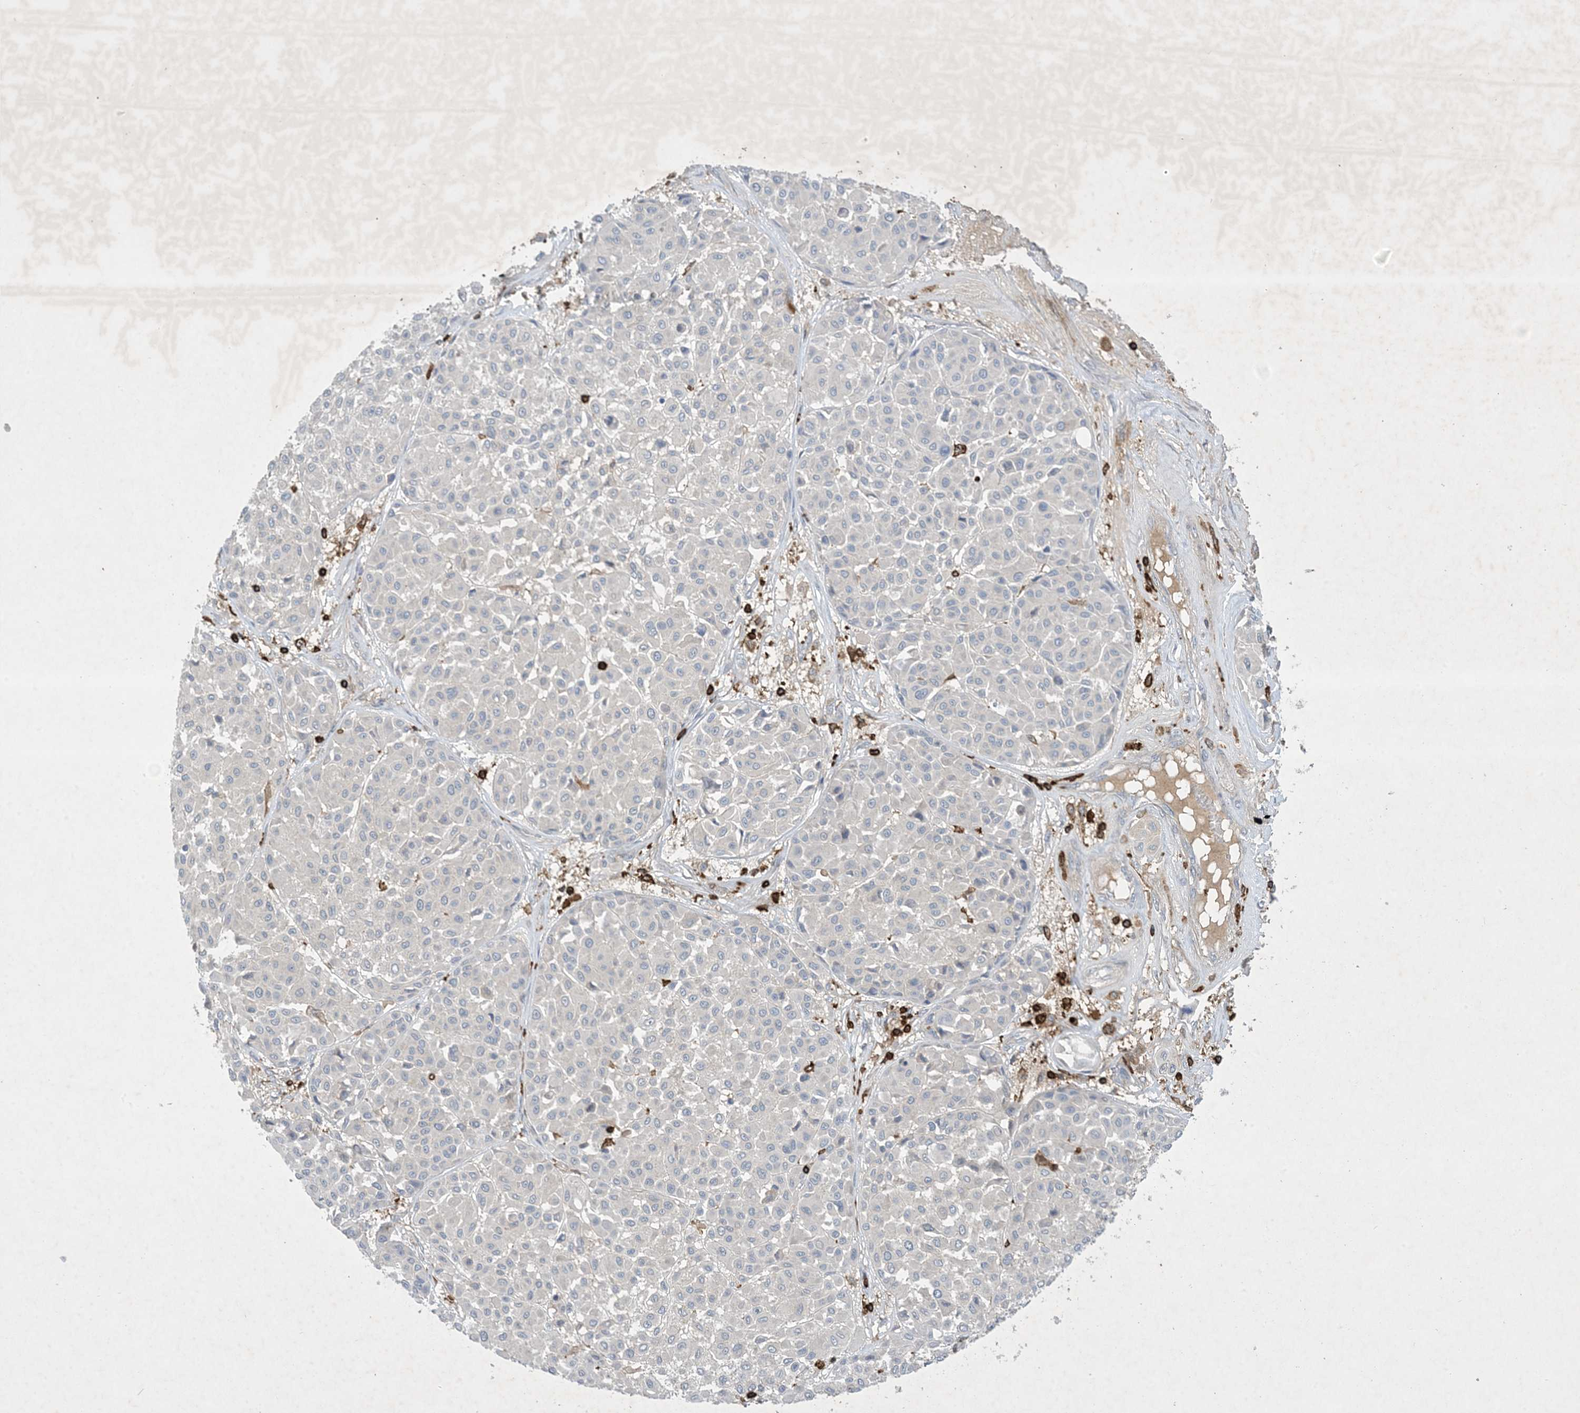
{"staining": {"intensity": "negative", "quantity": "none", "location": "none"}, "tissue": "melanoma", "cell_type": "Tumor cells", "image_type": "cancer", "snomed": [{"axis": "morphology", "description": "Malignant melanoma, Metastatic site"}, {"axis": "topography", "description": "Soft tissue"}], "caption": "Immunohistochemistry image of neoplastic tissue: malignant melanoma (metastatic site) stained with DAB demonstrates no significant protein staining in tumor cells.", "gene": "AK9", "patient": {"sex": "male", "age": 41}}